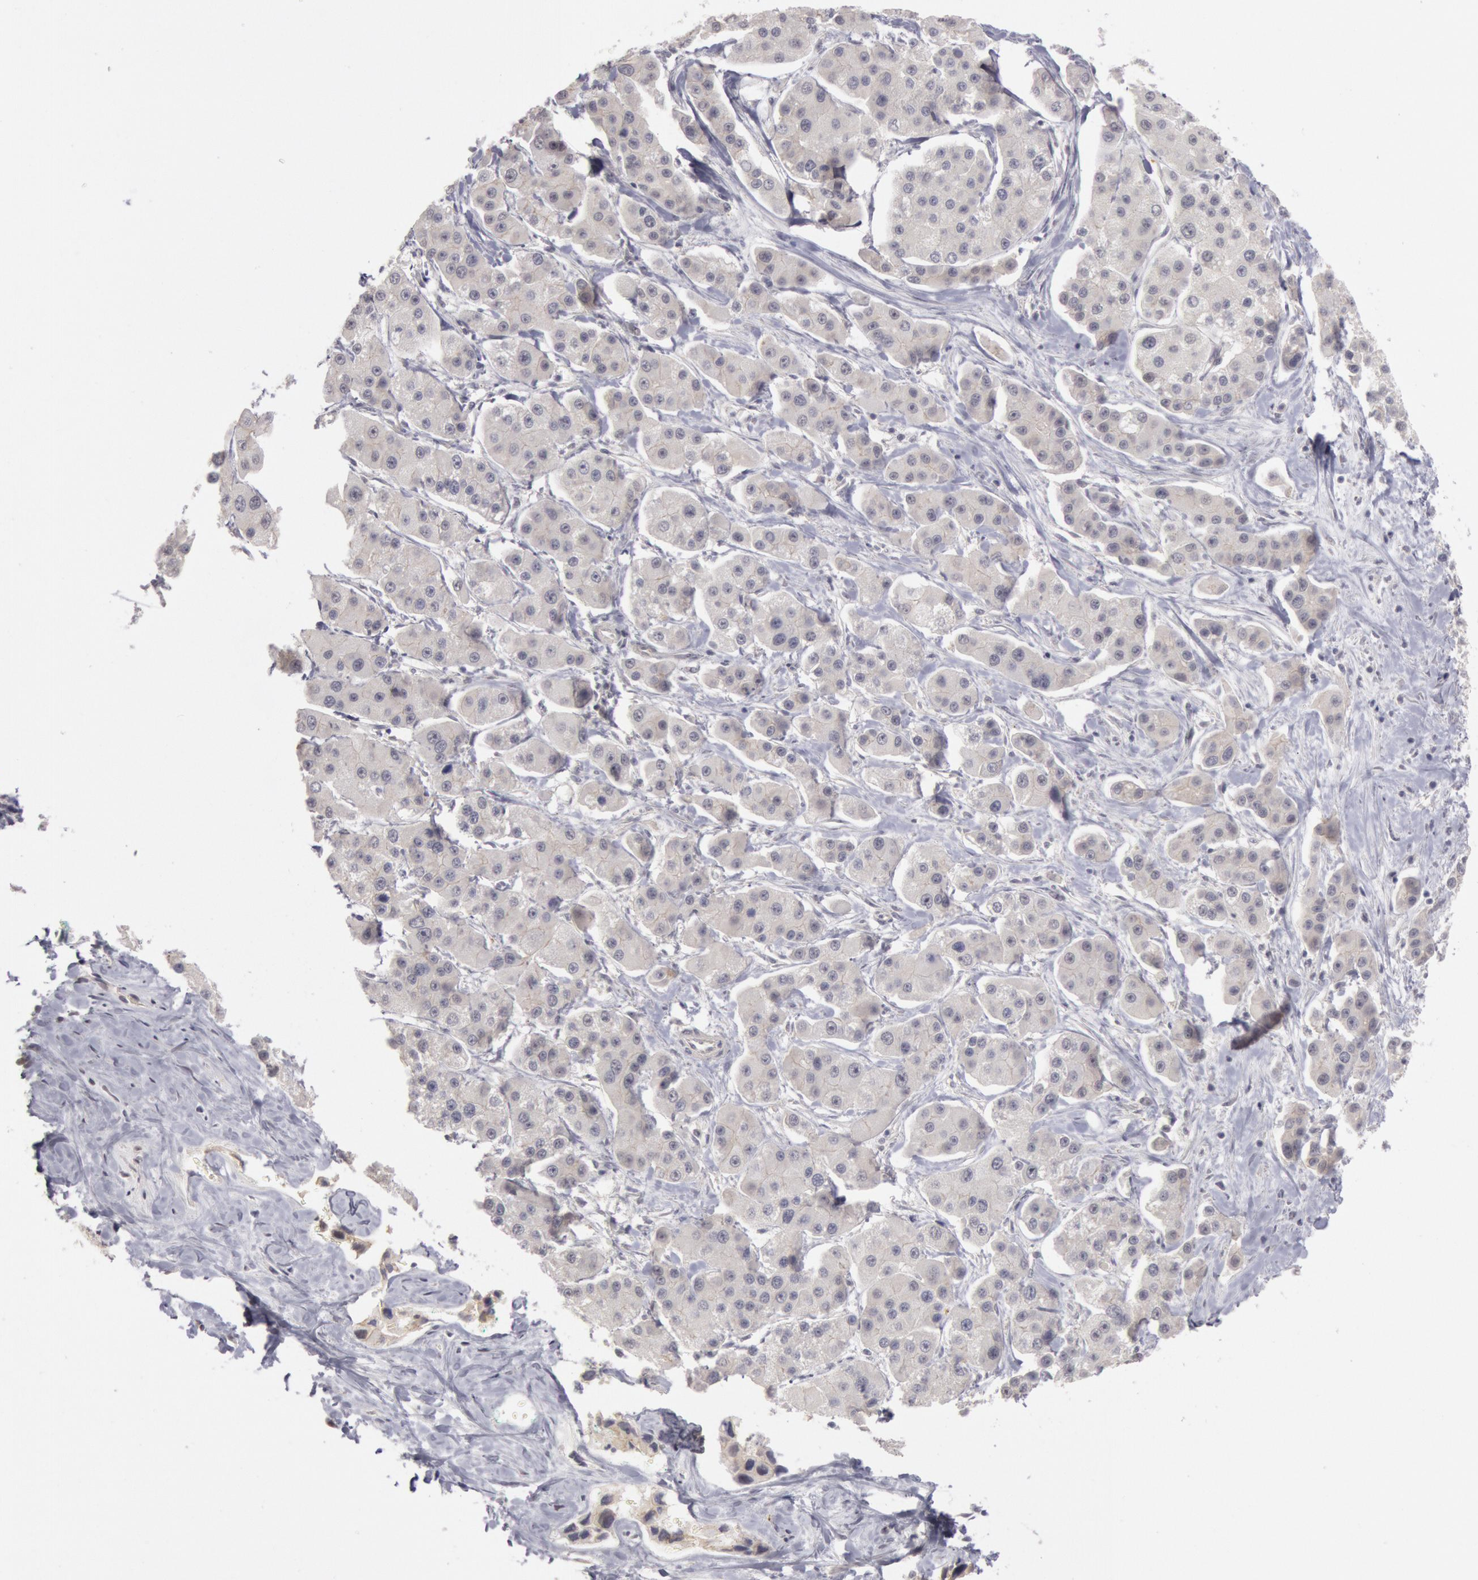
{"staining": {"intensity": "negative", "quantity": "none", "location": "none"}, "tissue": "liver cancer", "cell_type": "Tumor cells", "image_type": "cancer", "snomed": [{"axis": "morphology", "description": "Carcinoma, Hepatocellular, NOS"}, {"axis": "topography", "description": "Liver"}], "caption": "This micrograph is of hepatocellular carcinoma (liver) stained with IHC to label a protein in brown with the nuclei are counter-stained blue. There is no positivity in tumor cells.", "gene": "RIMBP3C", "patient": {"sex": "female", "age": 85}}